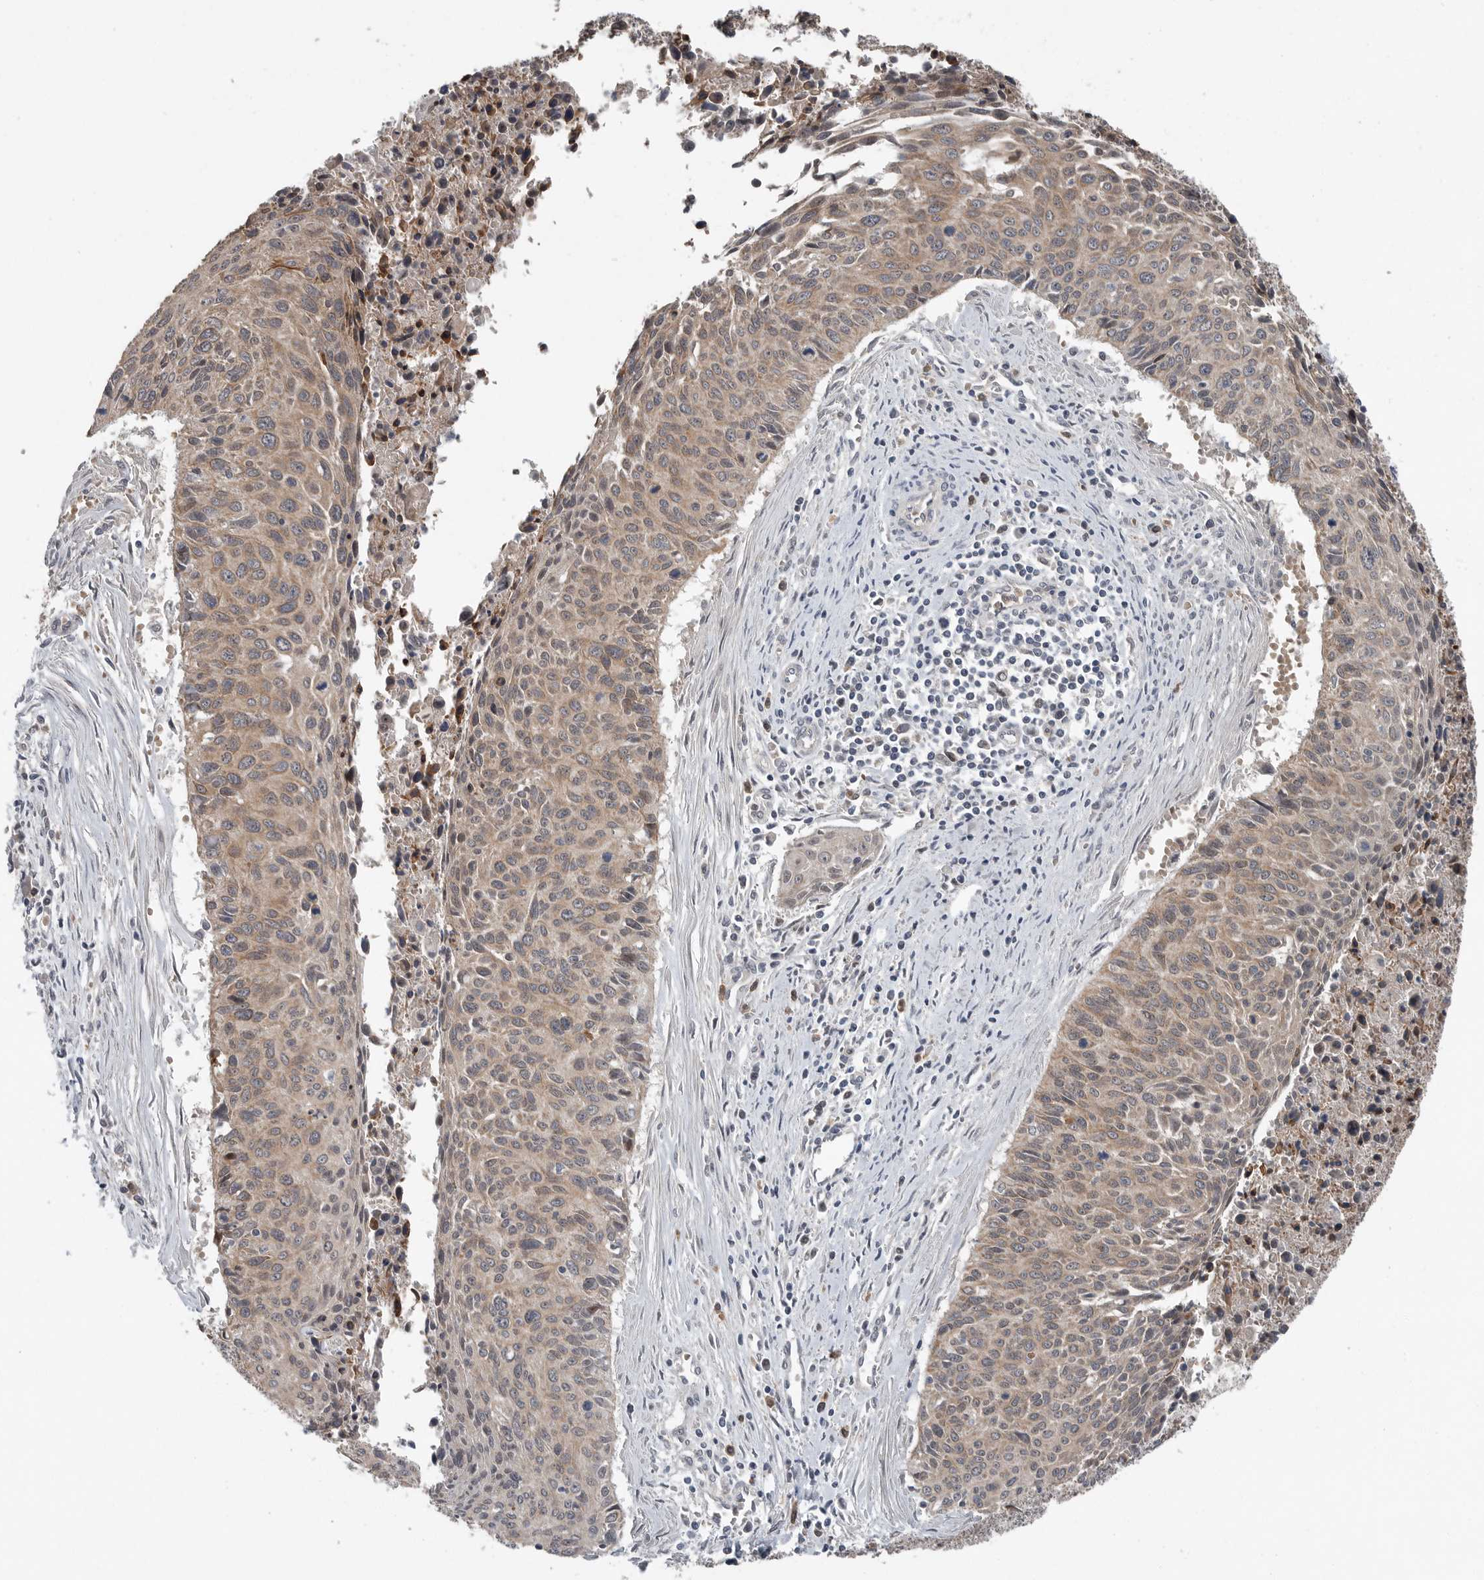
{"staining": {"intensity": "weak", "quantity": ">75%", "location": "cytoplasmic/membranous"}, "tissue": "cervical cancer", "cell_type": "Tumor cells", "image_type": "cancer", "snomed": [{"axis": "morphology", "description": "Squamous cell carcinoma, NOS"}, {"axis": "topography", "description": "Cervix"}], "caption": "IHC photomicrograph of human cervical cancer (squamous cell carcinoma) stained for a protein (brown), which displays low levels of weak cytoplasmic/membranous staining in approximately >75% of tumor cells.", "gene": "SCP2", "patient": {"sex": "female", "age": 55}}